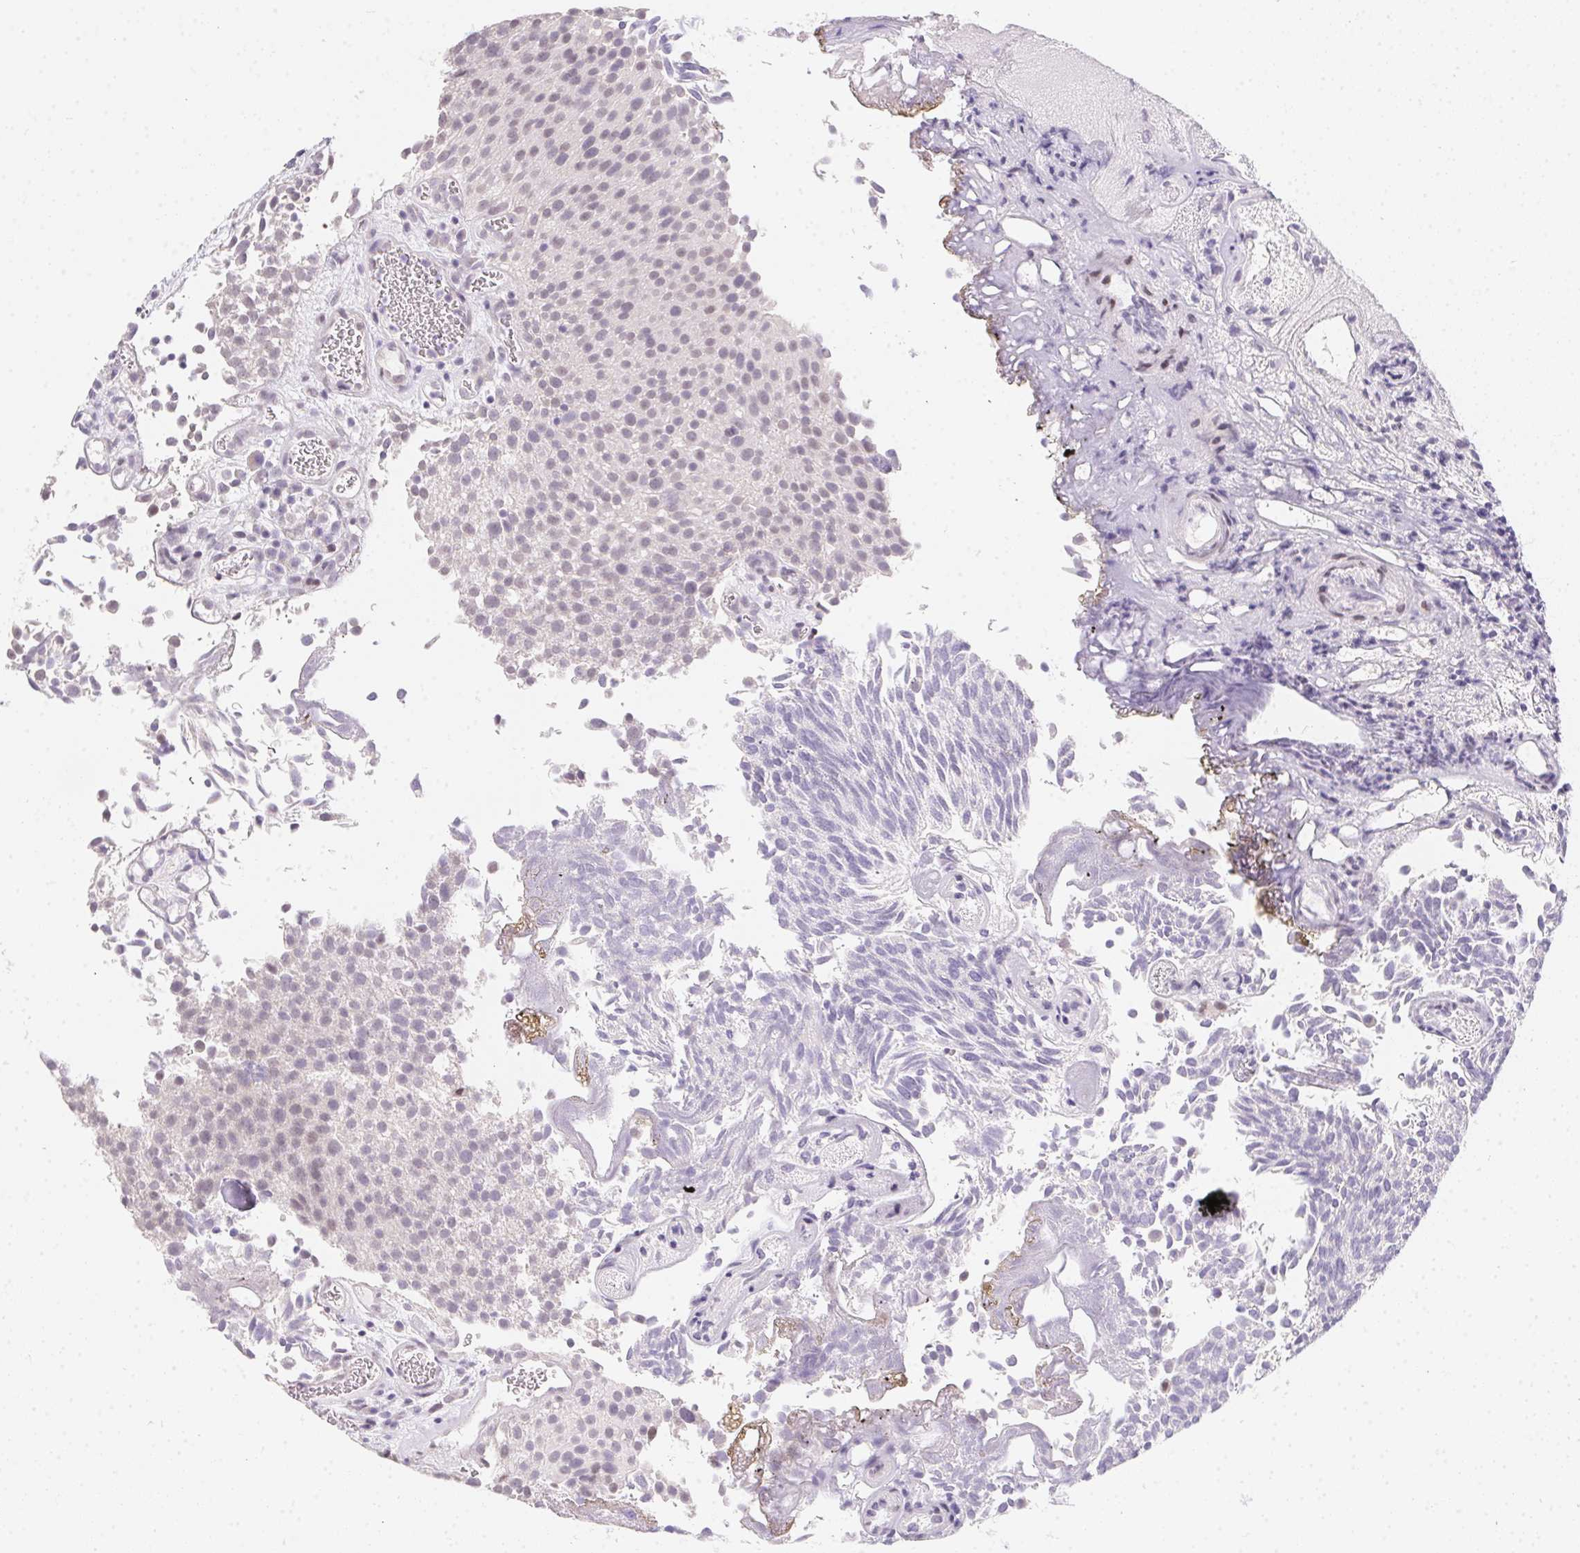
{"staining": {"intensity": "negative", "quantity": "none", "location": "none"}, "tissue": "urothelial cancer", "cell_type": "Tumor cells", "image_type": "cancer", "snomed": [{"axis": "morphology", "description": "Urothelial carcinoma, Low grade"}, {"axis": "topography", "description": "Urinary bladder"}], "caption": "IHC of human urothelial carcinoma (low-grade) reveals no staining in tumor cells.", "gene": "MORC1", "patient": {"sex": "female", "age": 79}}